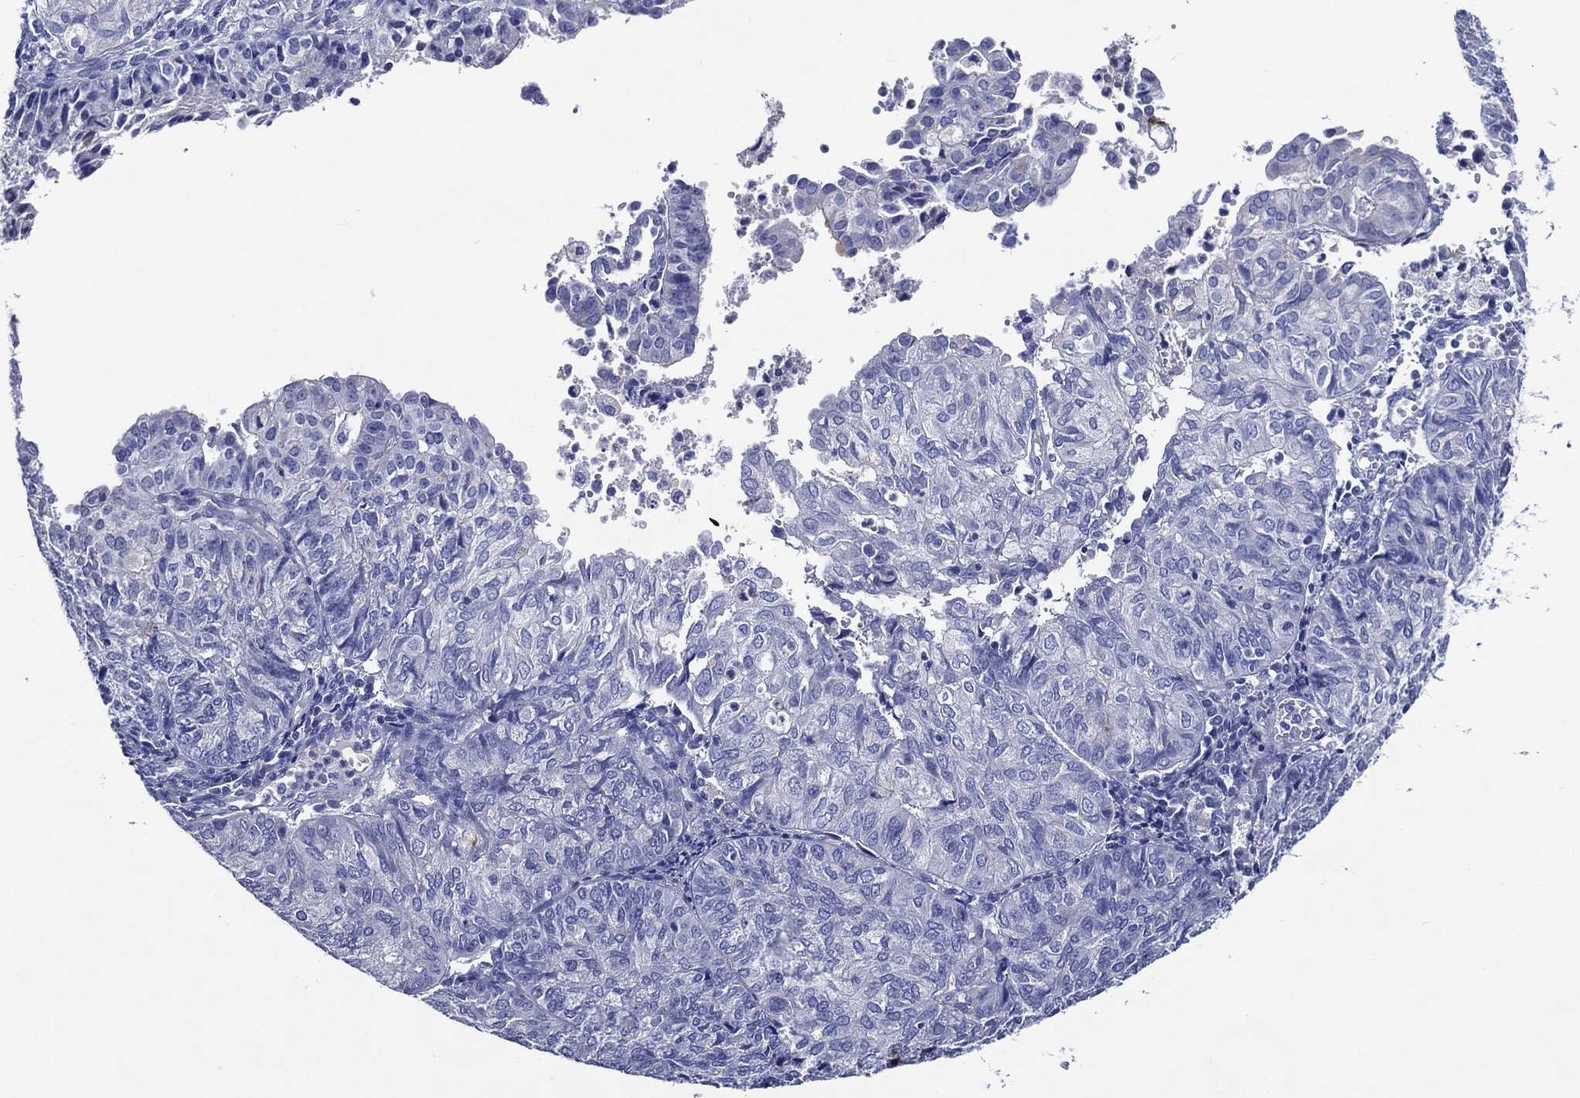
{"staining": {"intensity": "negative", "quantity": "none", "location": "none"}, "tissue": "endometrial cancer", "cell_type": "Tumor cells", "image_type": "cancer", "snomed": [{"axis": "morphology", "description": "Adenocarcinoma, NOS"}, {"axis": "topography", "description": "Endometrium"}], "caption": "The photomicrograph exhibits no significant expression in tumor cells of adenocarcinoma (endometrial).", "gene": "ACE2", "patient": {"sex": "female", "age": 82}}